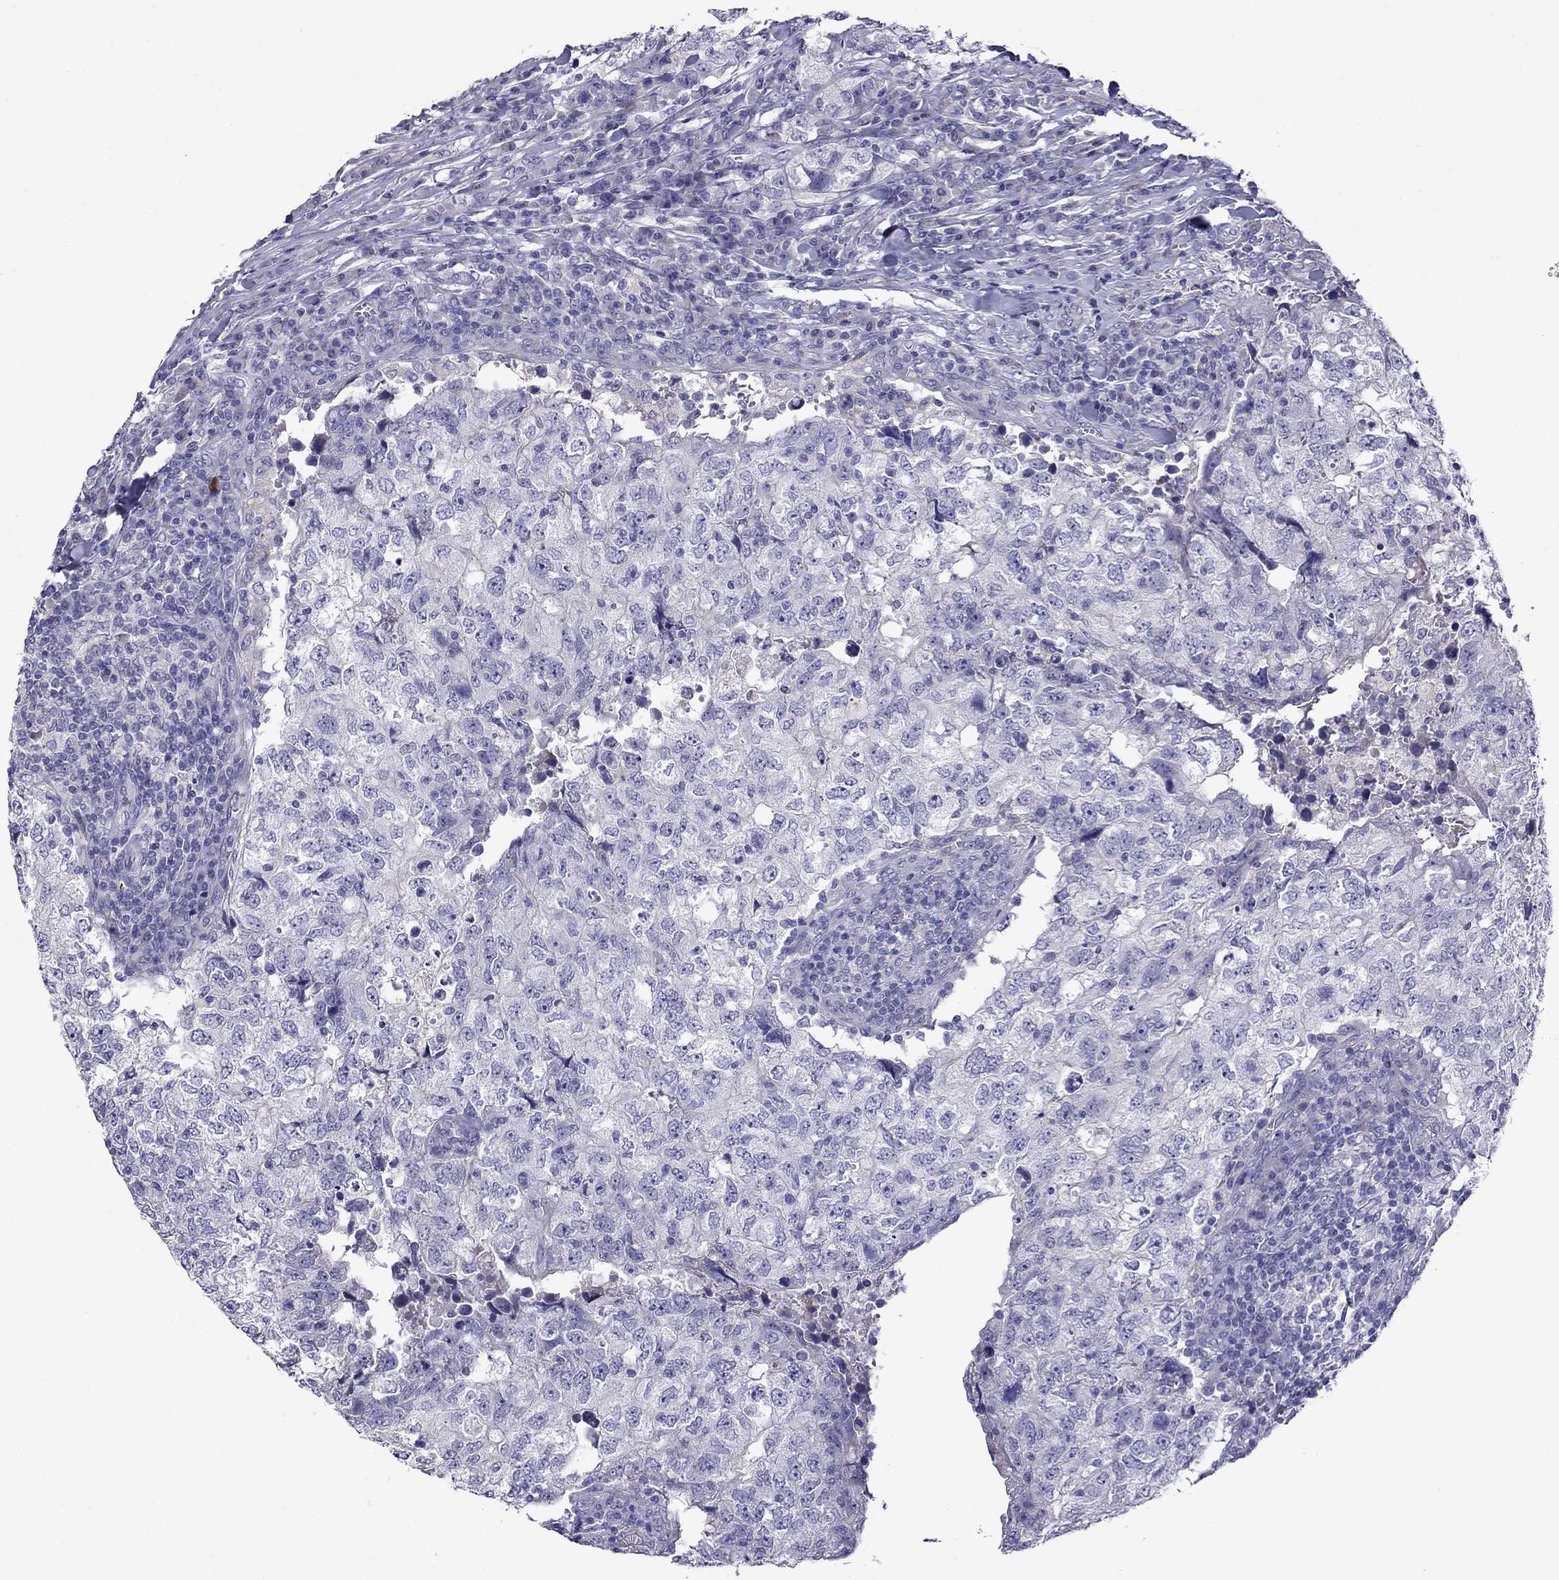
{"staining": {"intensity": "negative", "quantity": "none", "location": "none"}, "tissue": "breast cancer", "cell_type": "Tumor cells", "image_type": "cancer", "snomed": [{"axis": "morphology", "description": "Duct carcinoma"}, {"axis": "topography", "description": "Breast"}], "caption": "The micrograph shows no staining of tumor cells in intraductal carcinoma (breast).", "gene": "STAR", "patient": {"sex": "female", "age": 30}}